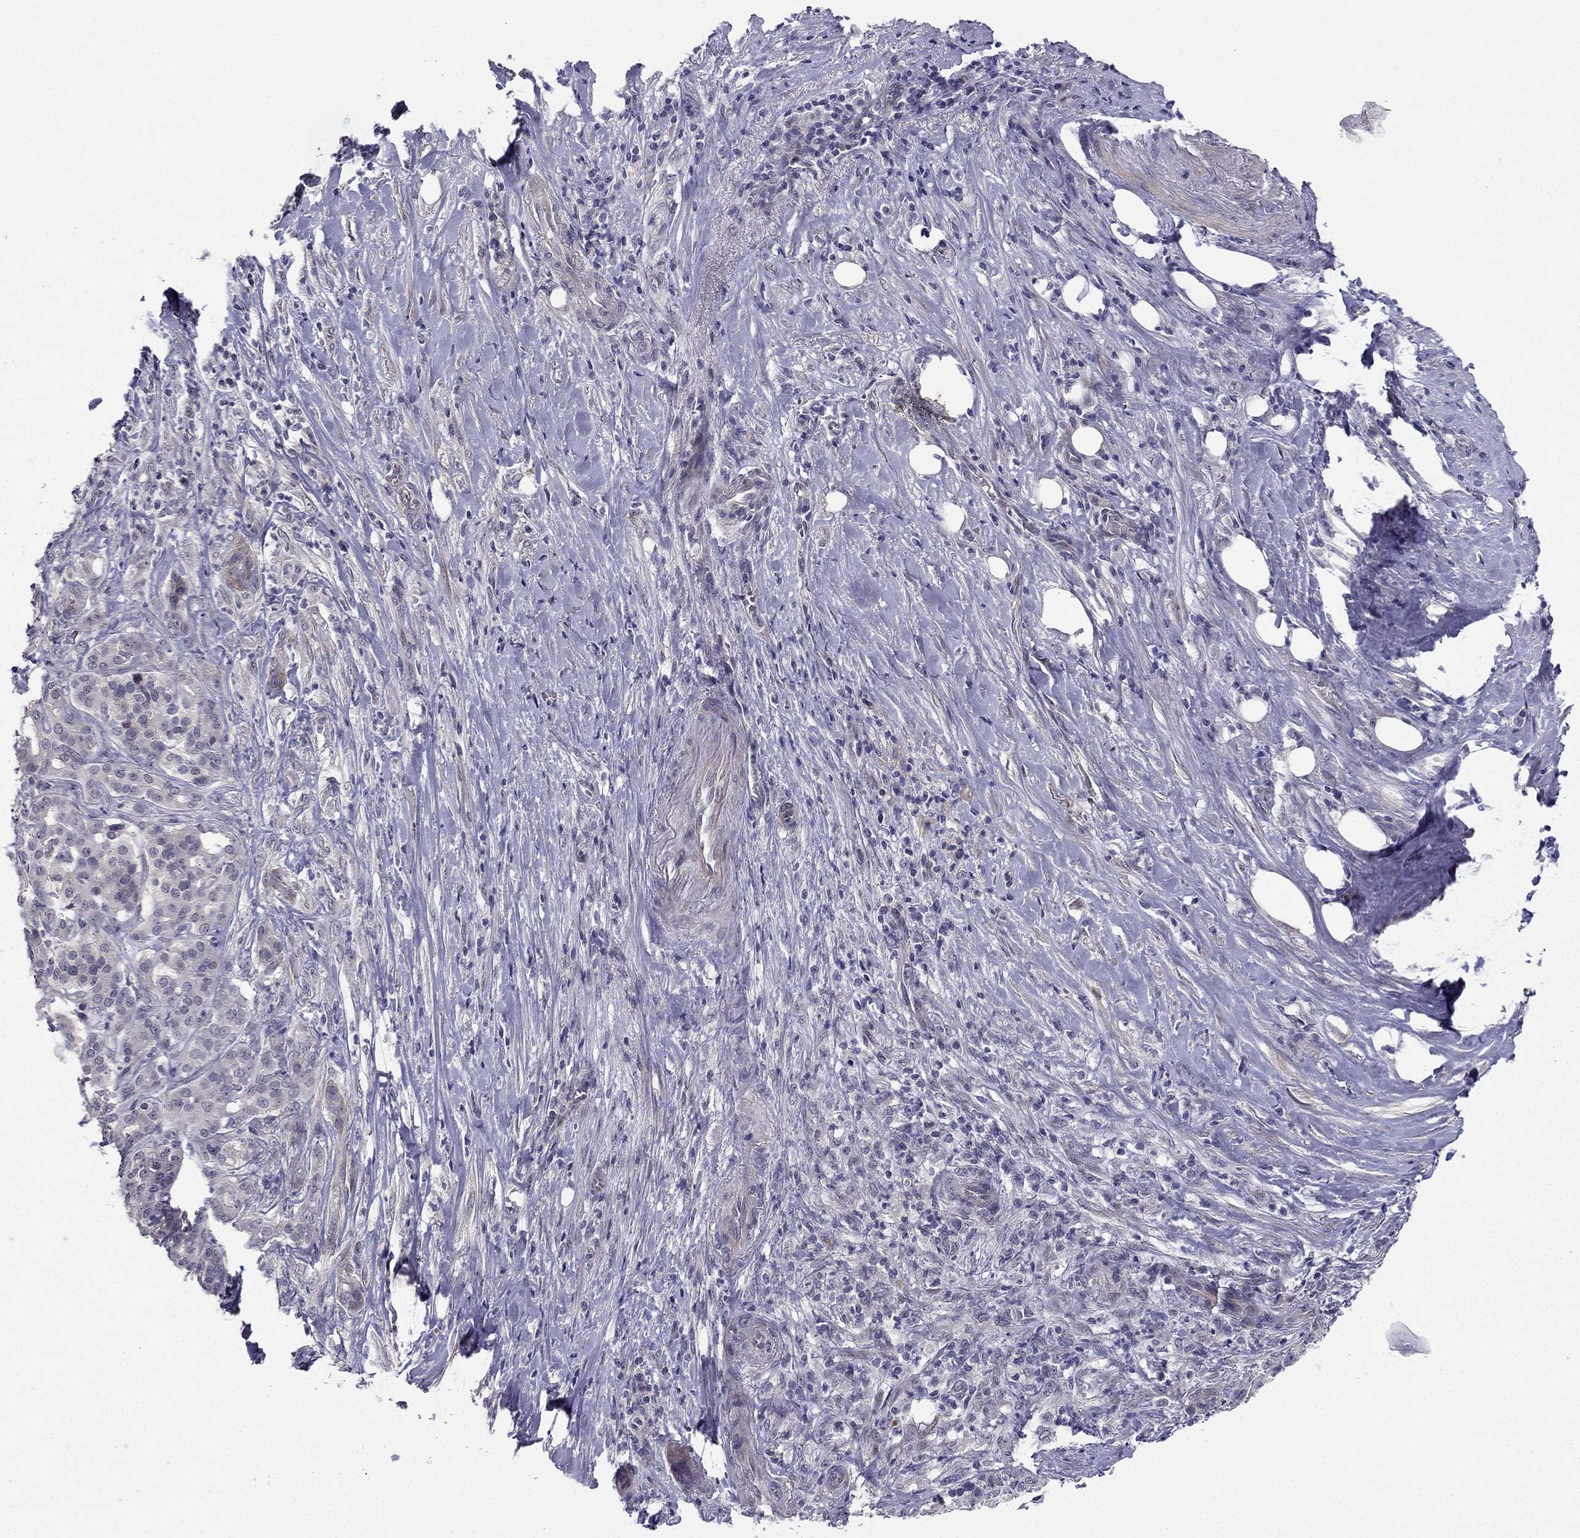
{"staining": {"intensity": "negative", "quantity": "none", "location": "none"}, "tissue": "pancreatic cancer", "cell_type": "Tumor cells", "image_type": "cancer", "snomed": [{"axis": "morphology", "description": "Adenocarcinoma, NOS"}, {"axis": "topography", "description": "Pancreas"}], "caption": "IHC image of neoplastic tissue: adenocarcinoma (pancreatic) stained with DAB shows no significant protein expression in tumor cells.", "gene": "CHST8", "patient": {"sex": "male", "age": 57}}